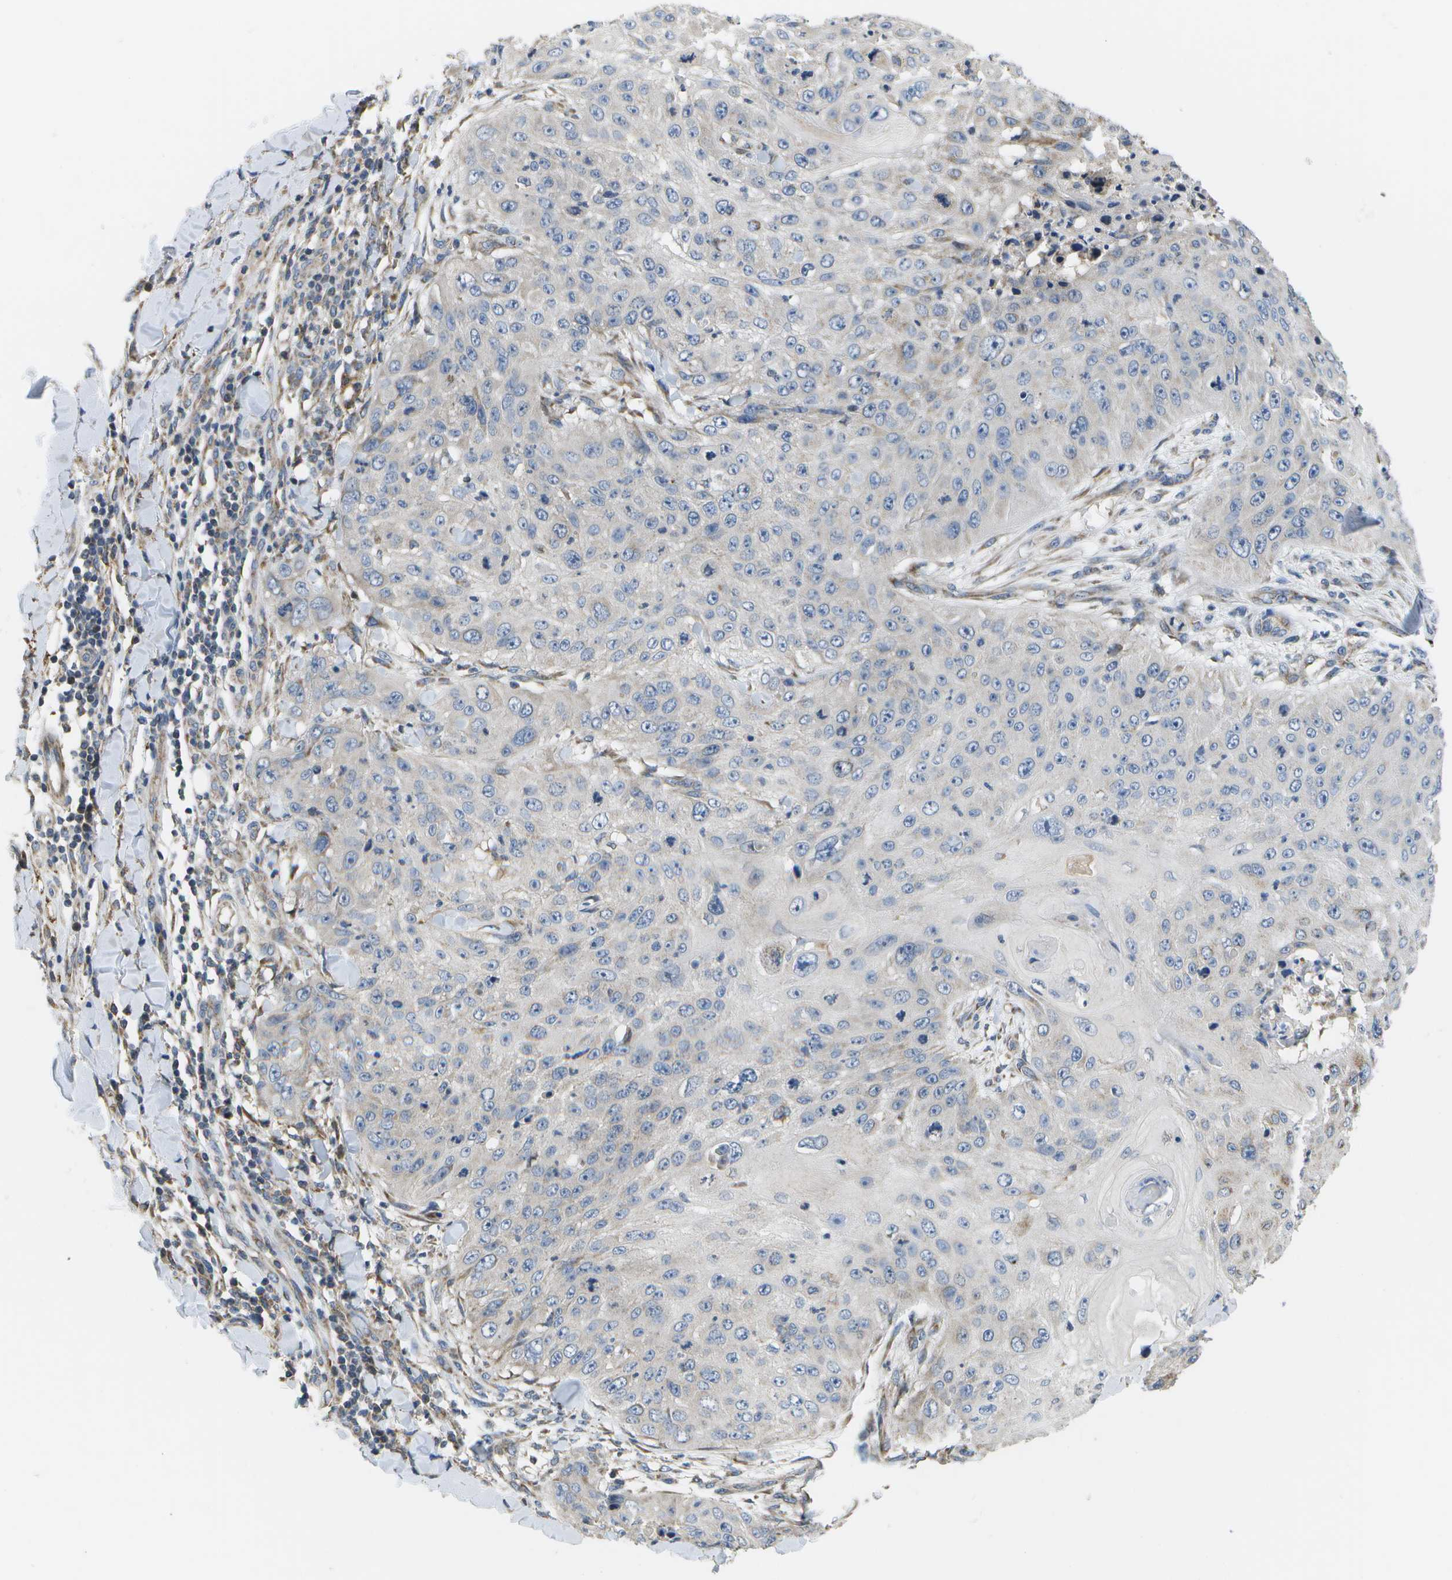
{"staining": {"intensity": "negative", "quantity": "none", "location": "none"}, "tissue": "skin cancer", "cell_type": "Tumor cells", "image_type": "cancer", "snomed": [{"axis": "morphology", "description": "Squamous cell carcinoma, NOS"}, {"axis": "topography", "description": "Skin"}], "caption": "The photomicrograph displays no significant positivity in tumor cells of skin cancer.", "gene": "HADHA", "patient": {"sex": "female", "age": 80}}